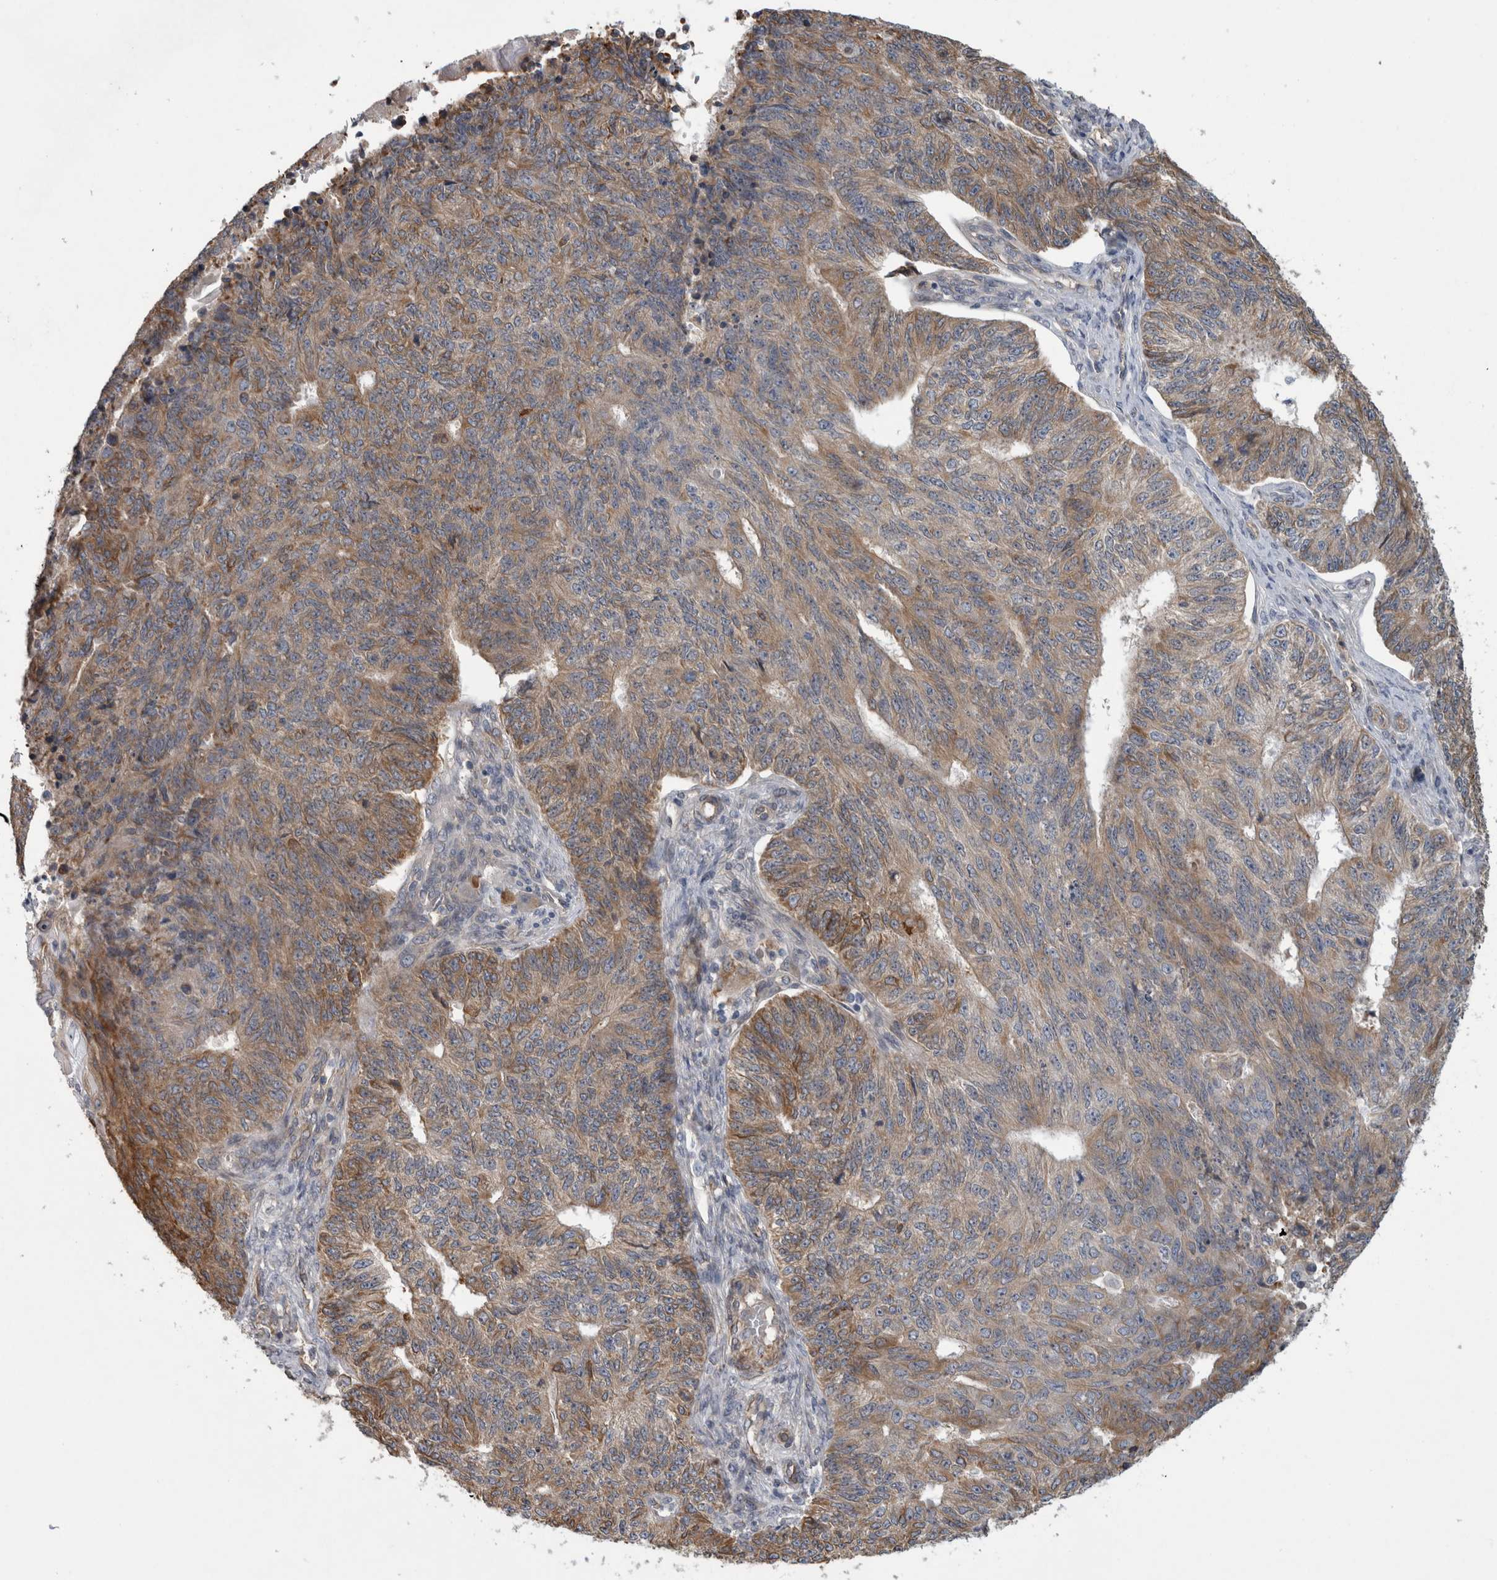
{"staining": {"intensity": "weak", "quantity": ">75%", "location": "cytoplasmic/membranous"}, "tissue": "endometrial cancer", "cell_type": "Tumor cells", "image_type": "cancer", "snomed": [{"axis": "morphology", "description": "Adenocarcinoma, NOS"}, {"axis": "topography", "description": "Endometrium"}], "caption": "Approximately >75% of tumor cells in human endometrial cancer (adenocarcinoma) demonstrate weak cytoplasmic/membranous protein staining as visualized by brown immunohistochemical staining.", "gene": "ANKFY1", "patient": {"sex": "female", "age": 32}}